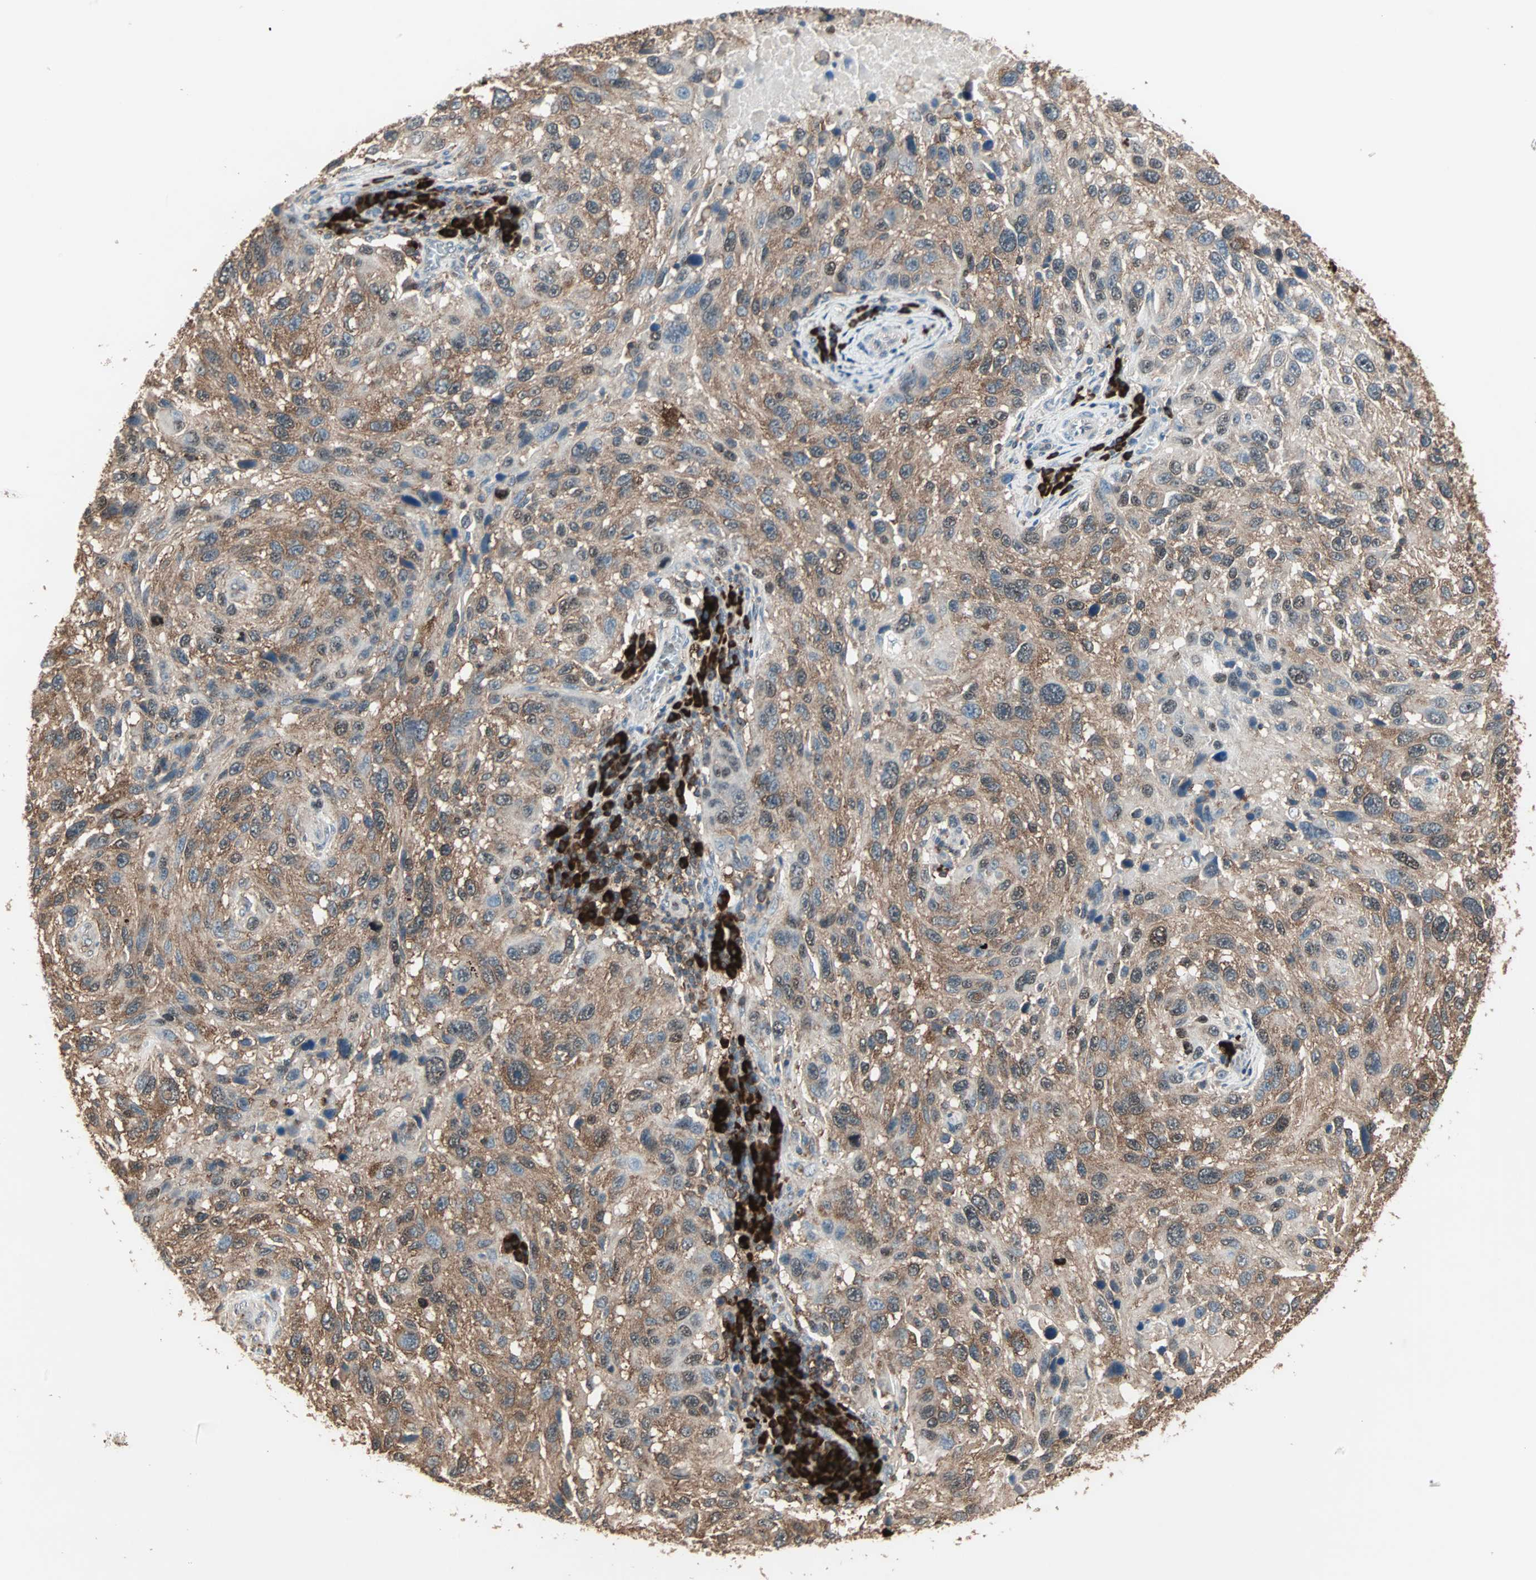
{"staining": {"intensity": "moderate", "quantity": ">75%", "location": "cytoplasmic/membranous"}, "tissue": "melanoma", "cell_type": "Tumor cells", "image_type": "cancer", "snomed": [{"axis": "morphology", "description": "Malignant melanoma, NOS"}, {"axis": "topography", "description": "Skin"}], "caption": "Immunohistochemistry (IHC) staining of malignant melanoma, which exhibits medium levels of moderate cytoplasmic/membranous staining in approximately >75% of tumor cells indicating moderate cytoplasmic/membranous protein positivity. The staining was performed using DAB (3,3'-diaminobenzidine) (brown) for protein detection and nuclei were counterstained in hematoxylin (blue).", "gene": "MMP3", "patient": {"sex": "male", "age": 53}}